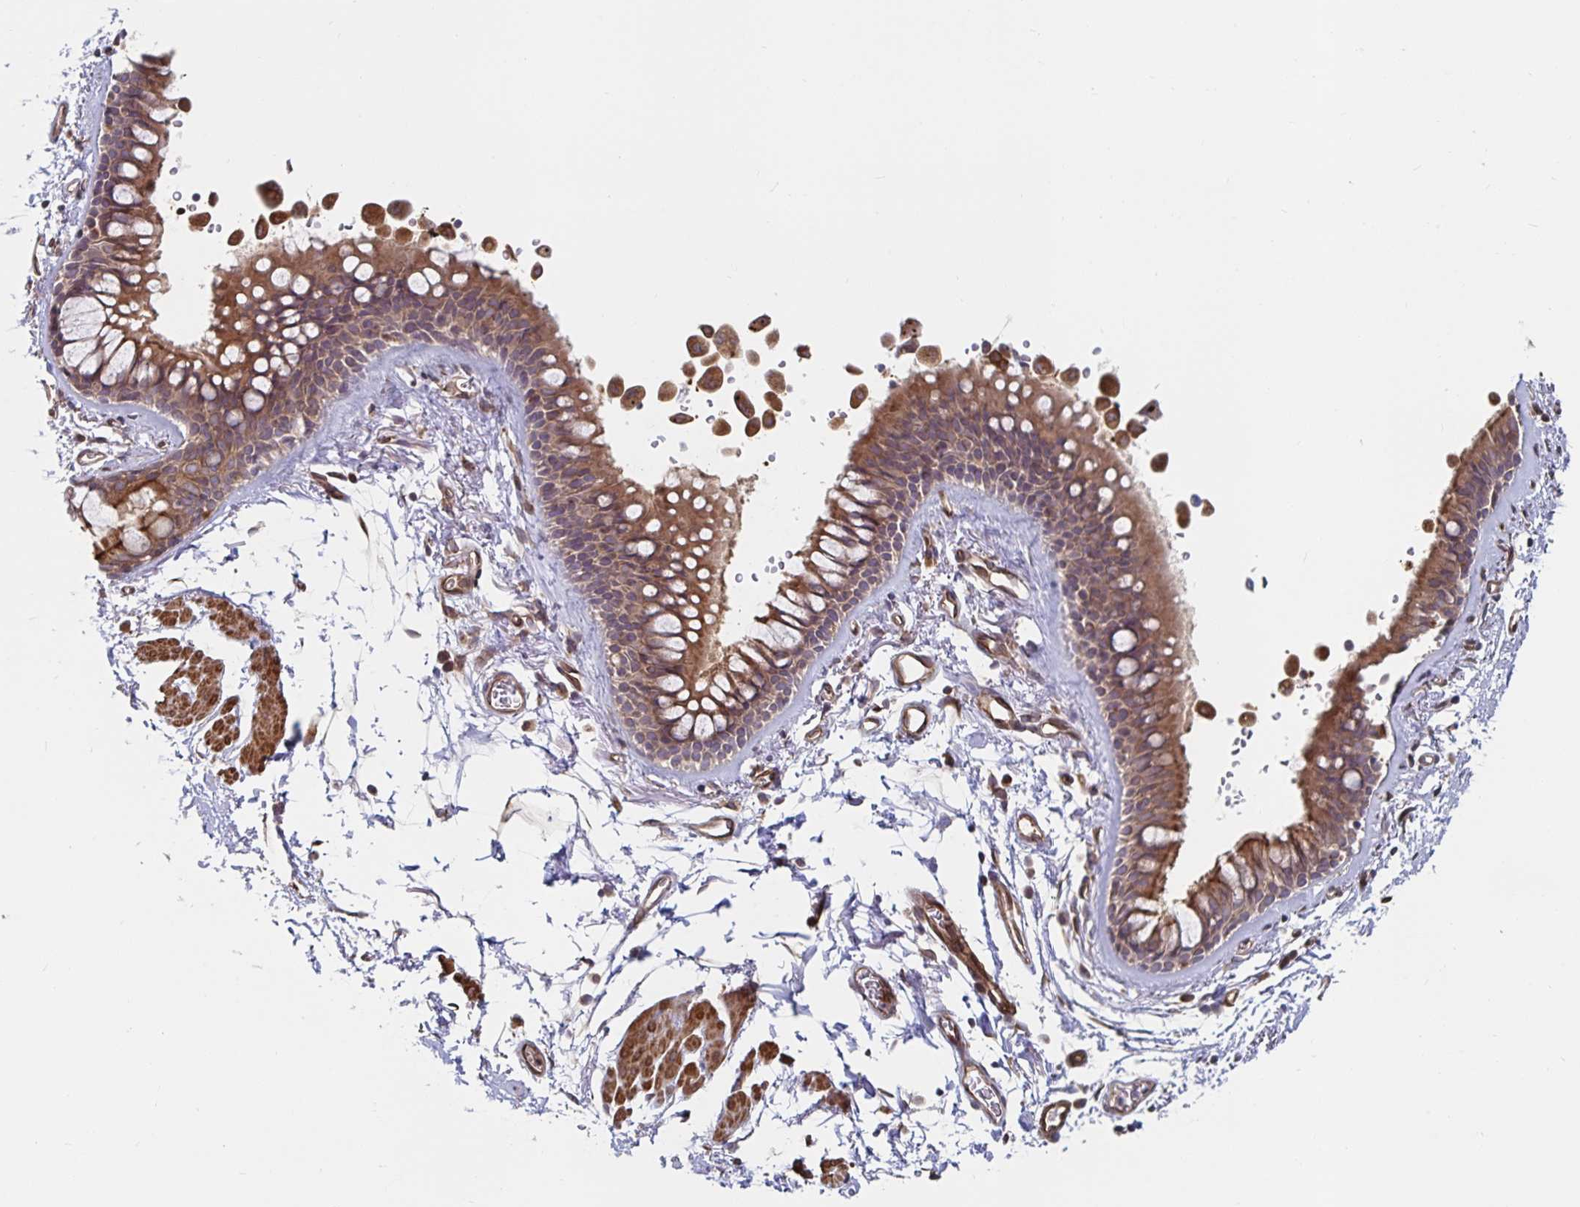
{"staining": {"intensity": "moderate", "quantity": ">75%", "location": "cytoplasmic/membranous"}, "tissue": "bronchus", "cell_type": "Respiratory epithelial cells", "image_type": "normal", "snomed": [{"axis": "morphology", "description": "Normal tissue, NOS"}, {"axis": "topography", "description": "Cartilage tissue"}, {"axis": "topography", "description": "Bronchus"}], "caption": "IHC image of normal bronchus stained for a protein (brown), which shows medium levels of moderate cytoplasmic/membranous expression in approximately >75% of respiratory epithelial cells.", "gene": "BCAP29", "patient": {"sex": "female", "age": 79}}